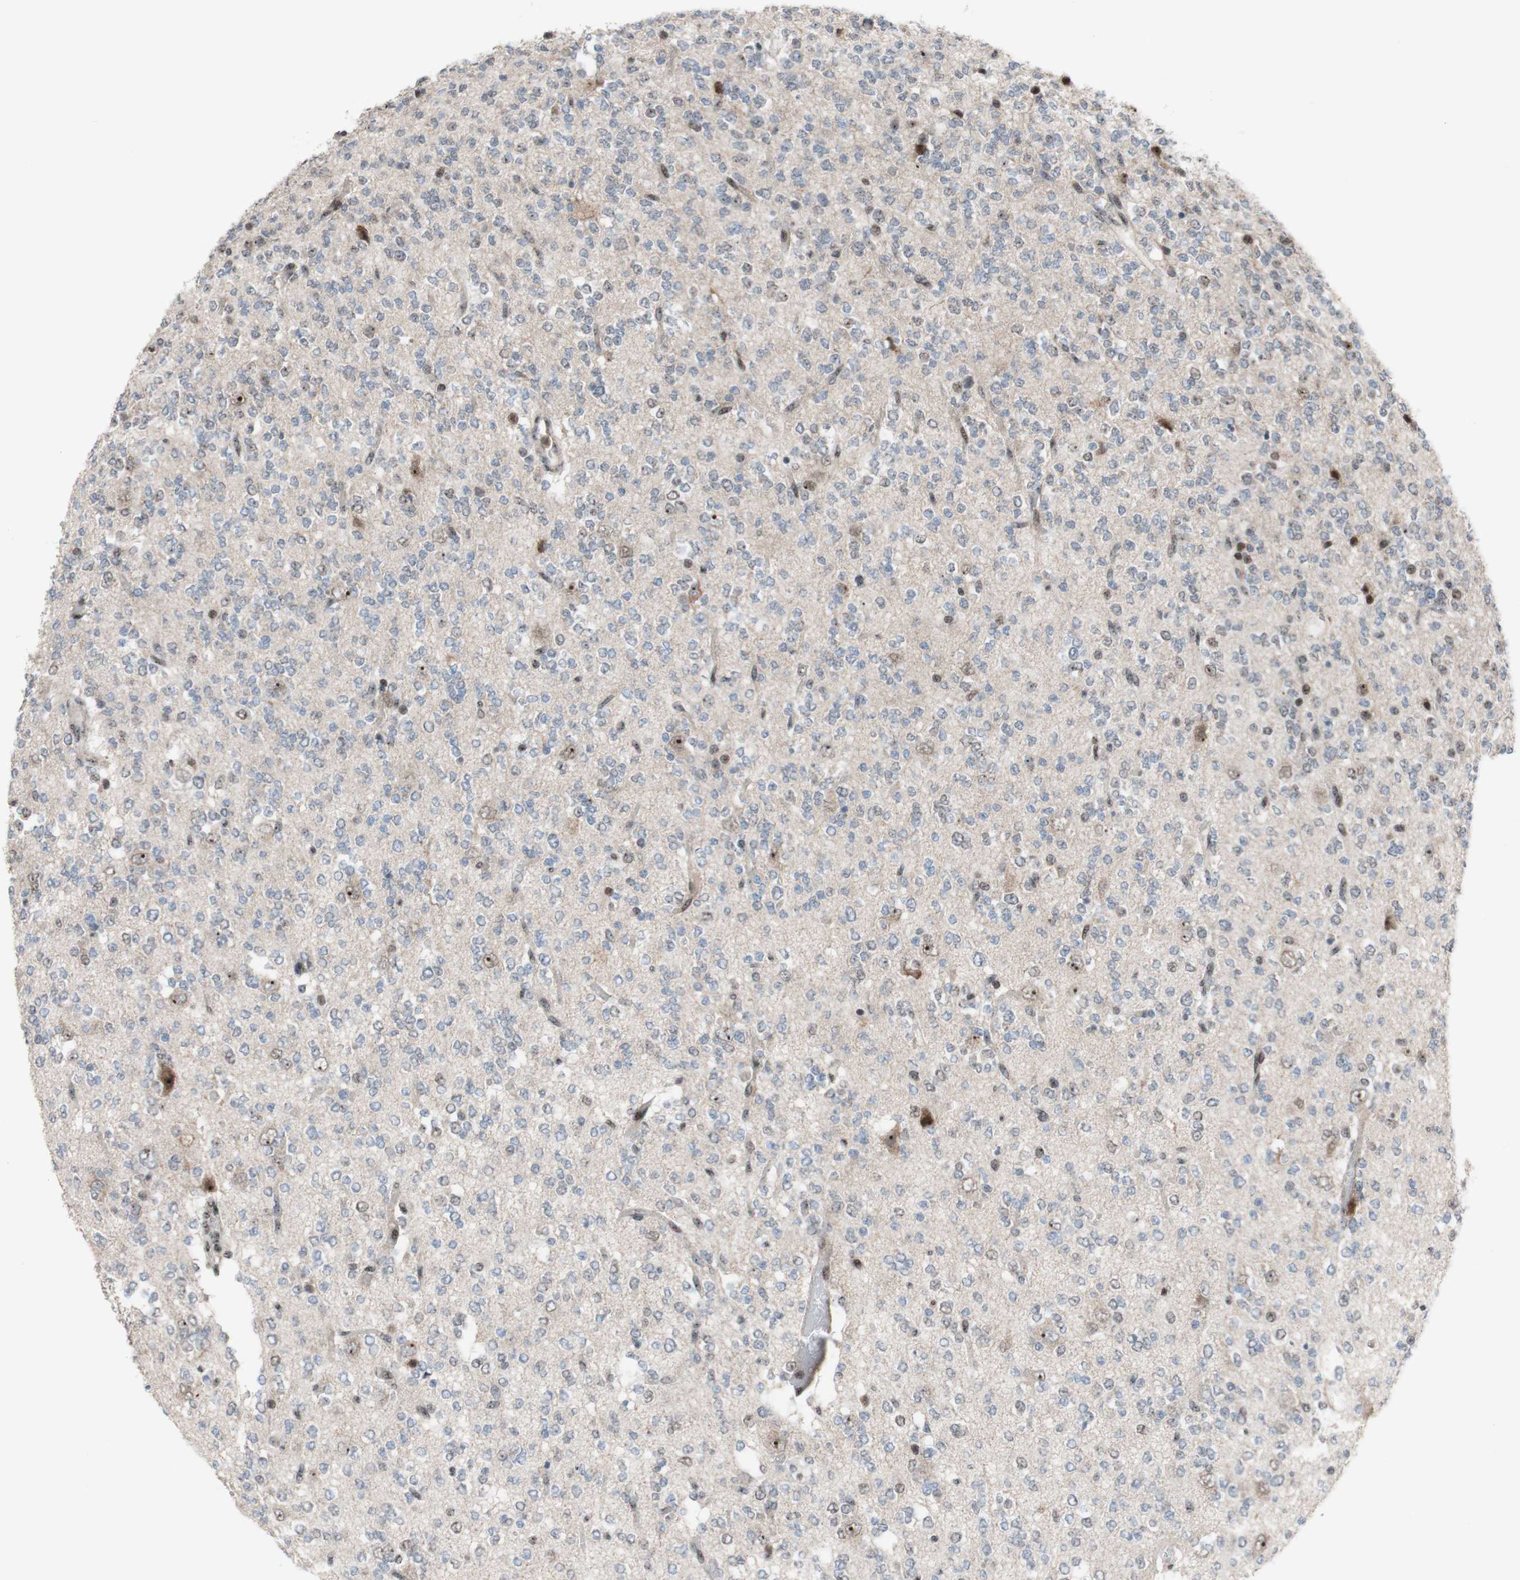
{"staining": {"intensity": "weak", "quantity": "<25%", "location": "nuclear"}, "tissue": "glioma", "cell_type": "Tumor cells", "image_type": "cancer", "snomed": [{"axis": "morphology", "description": "Glioma, malignant, Low grade"}, {"axis": "topography", "description": "Brain"}], "caption": "A histopathology image of glioma stained for a protein shows no brown staining in tumor cells.", "gene": "POLR1A", "patient": {"sex": "male", "age": 38}}